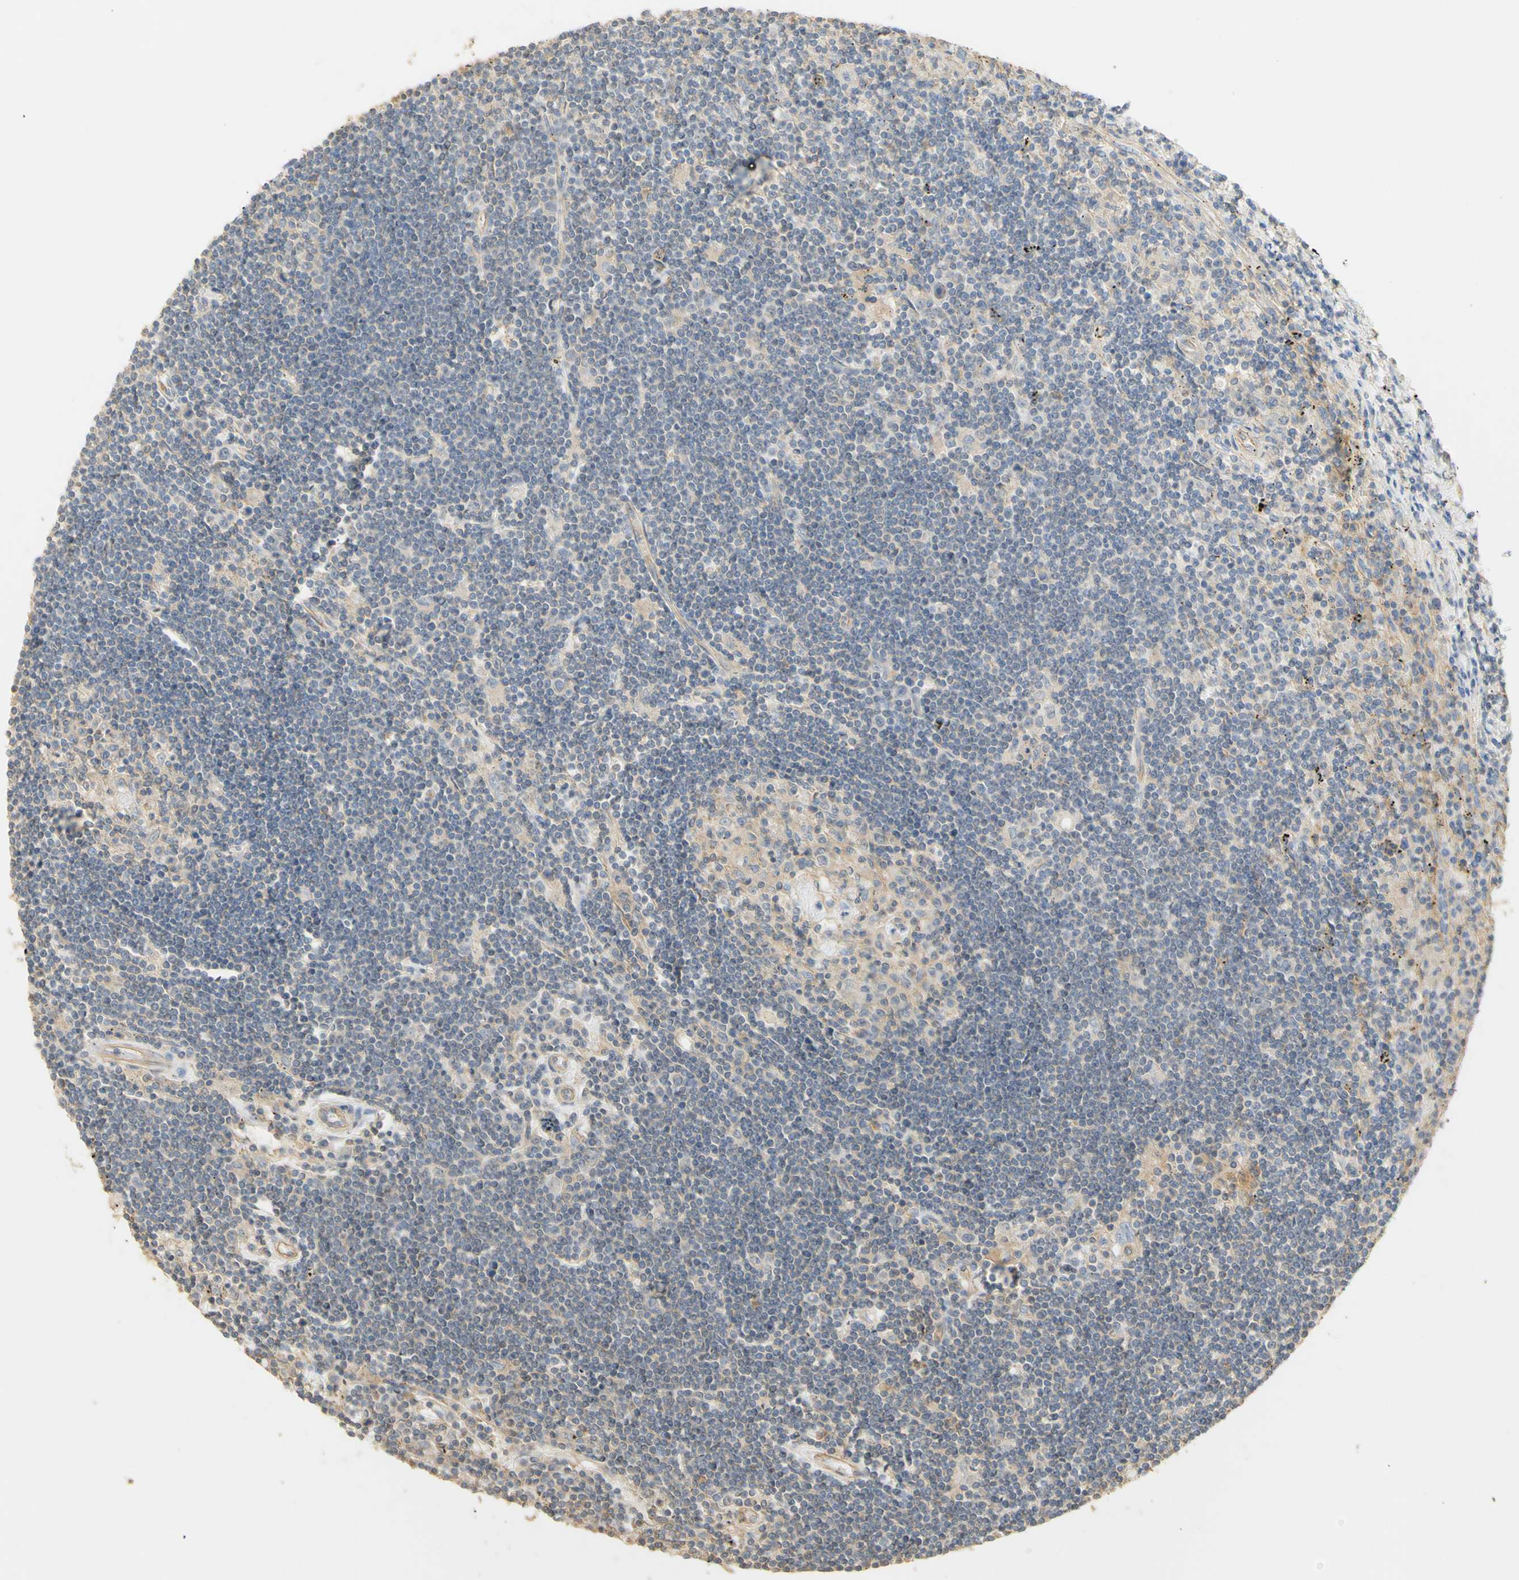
{"staining": {"intensity": "negative", "quantity": "none", "location": "none"}, "tissue": "lymphoma", "cell_type": "Tumor cells", "image_type": "cancer", "snomed": [{"axis": "morphology", "description": "Malignant lymphoma, non-Hodgkin's type, Low grade"}, {"axis": "topography", "description": "Spleen"}], "caption": "Tumor cells are negative for brown protein staining in lymphoma. The staining was performed using DAB to visualize the protein expression in brown, while the nuclei were stained in blue with hematoxylin (Magnification: 20x).", "gene": "KCNE4", "patient": {"sex": "male", "age": 76}}